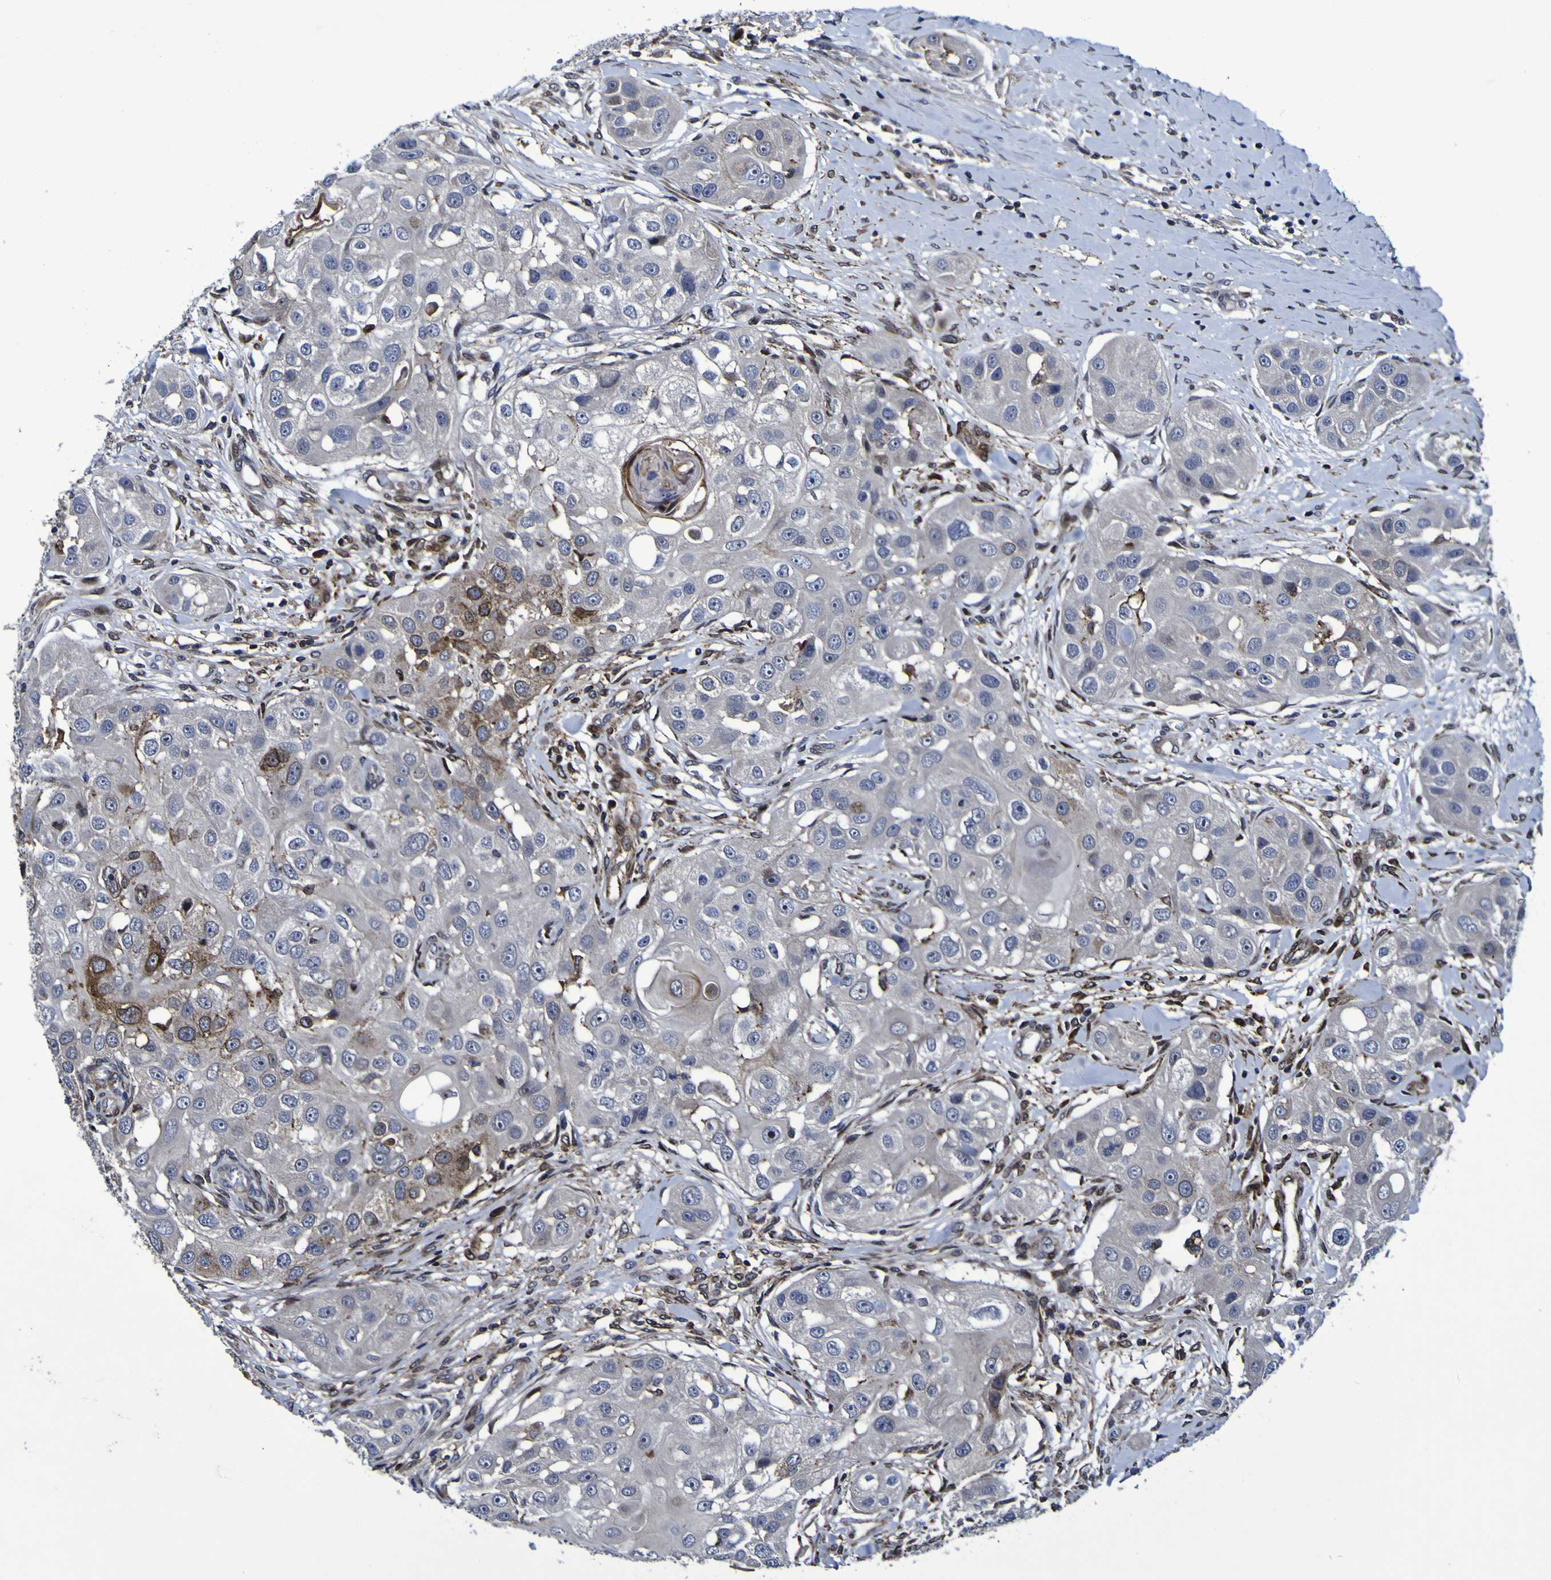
{"staining": {"intensity": "moderate", "quantity": "<25%", "location": "cytoplasmic/membranous"}, "tissue": "head and neck cancer", "cell_type": "Tumor cells", "image_type": "cancer", "snomed": [{"axis": "morphology", "description": "Normal tissue, NOS"}, {"axis": "morphology", "description": "Squamous cell carcinoma, NOS"}, {"axis": "topography", "description": "Skeletal muscle"}, {"axis": "topography", "description": "Head-Neck"}], "caption": "Head and neck cancer stained with a brown dye exhibits moderate cytoplasmic/membranous positive positivity in about <25% of tumor cells.", "gene": "MGLL", "patient": {"sex": "male", "age": 51}}